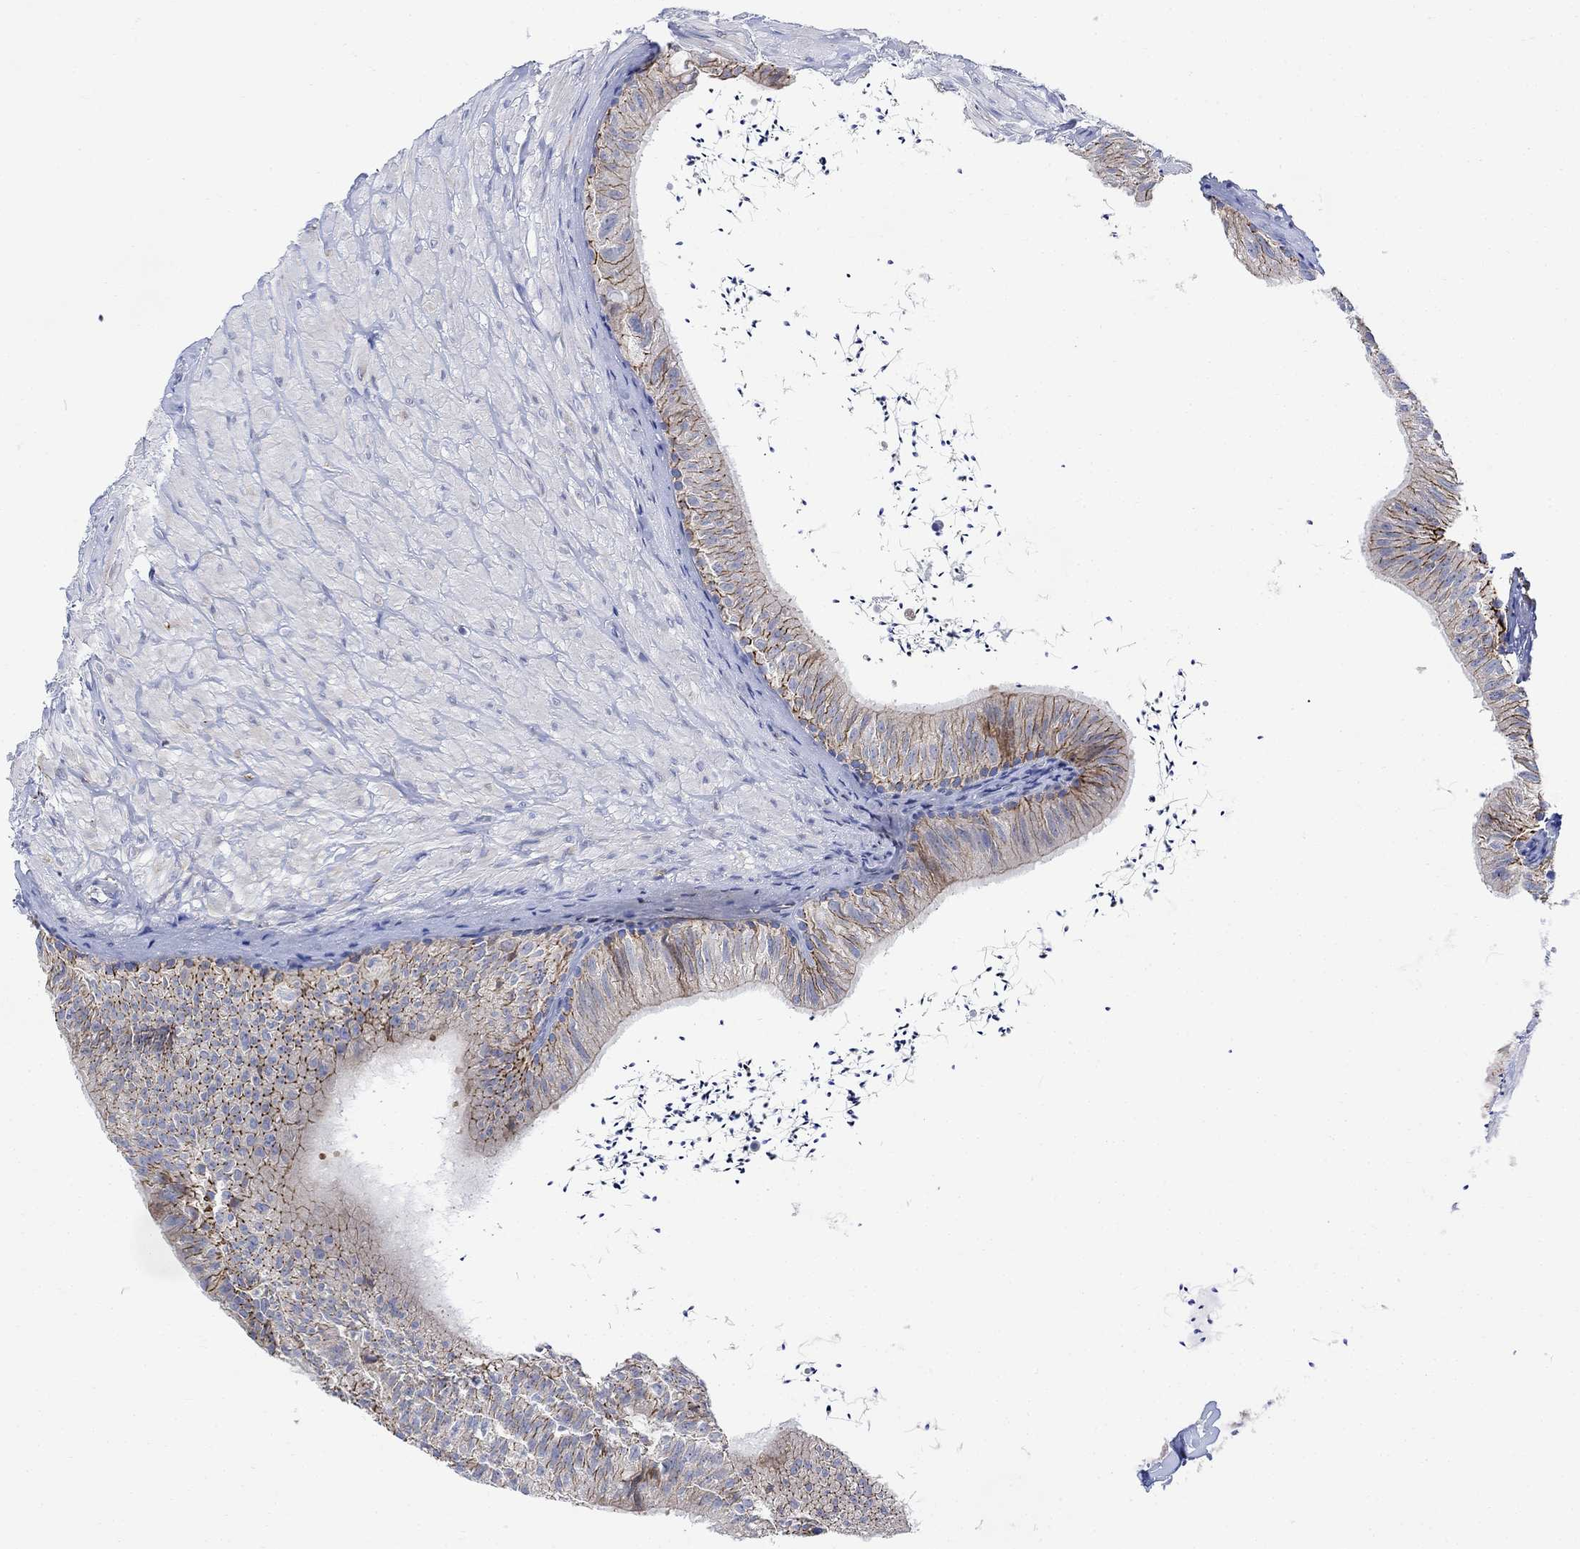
{"staining": {"intensity": "strong", "quantity": "<25%", "location": "cytoplasmic/membranous"}, "tissue": "epididymis", "cell_type": "Glandular cells", "image_type": "normal", "snomed": [{"axis": "morphology", "description": "Normal tissue, NOS"}, {"axis": "topography", "description": "Epididymis"}], "caption": "Normal epididymis demonstrates strong cytoplasmic/membranous staining in approximately <25% of glandular cells.", "gene": "ARSK", "patient": {"sex": "male", "age": 32}}